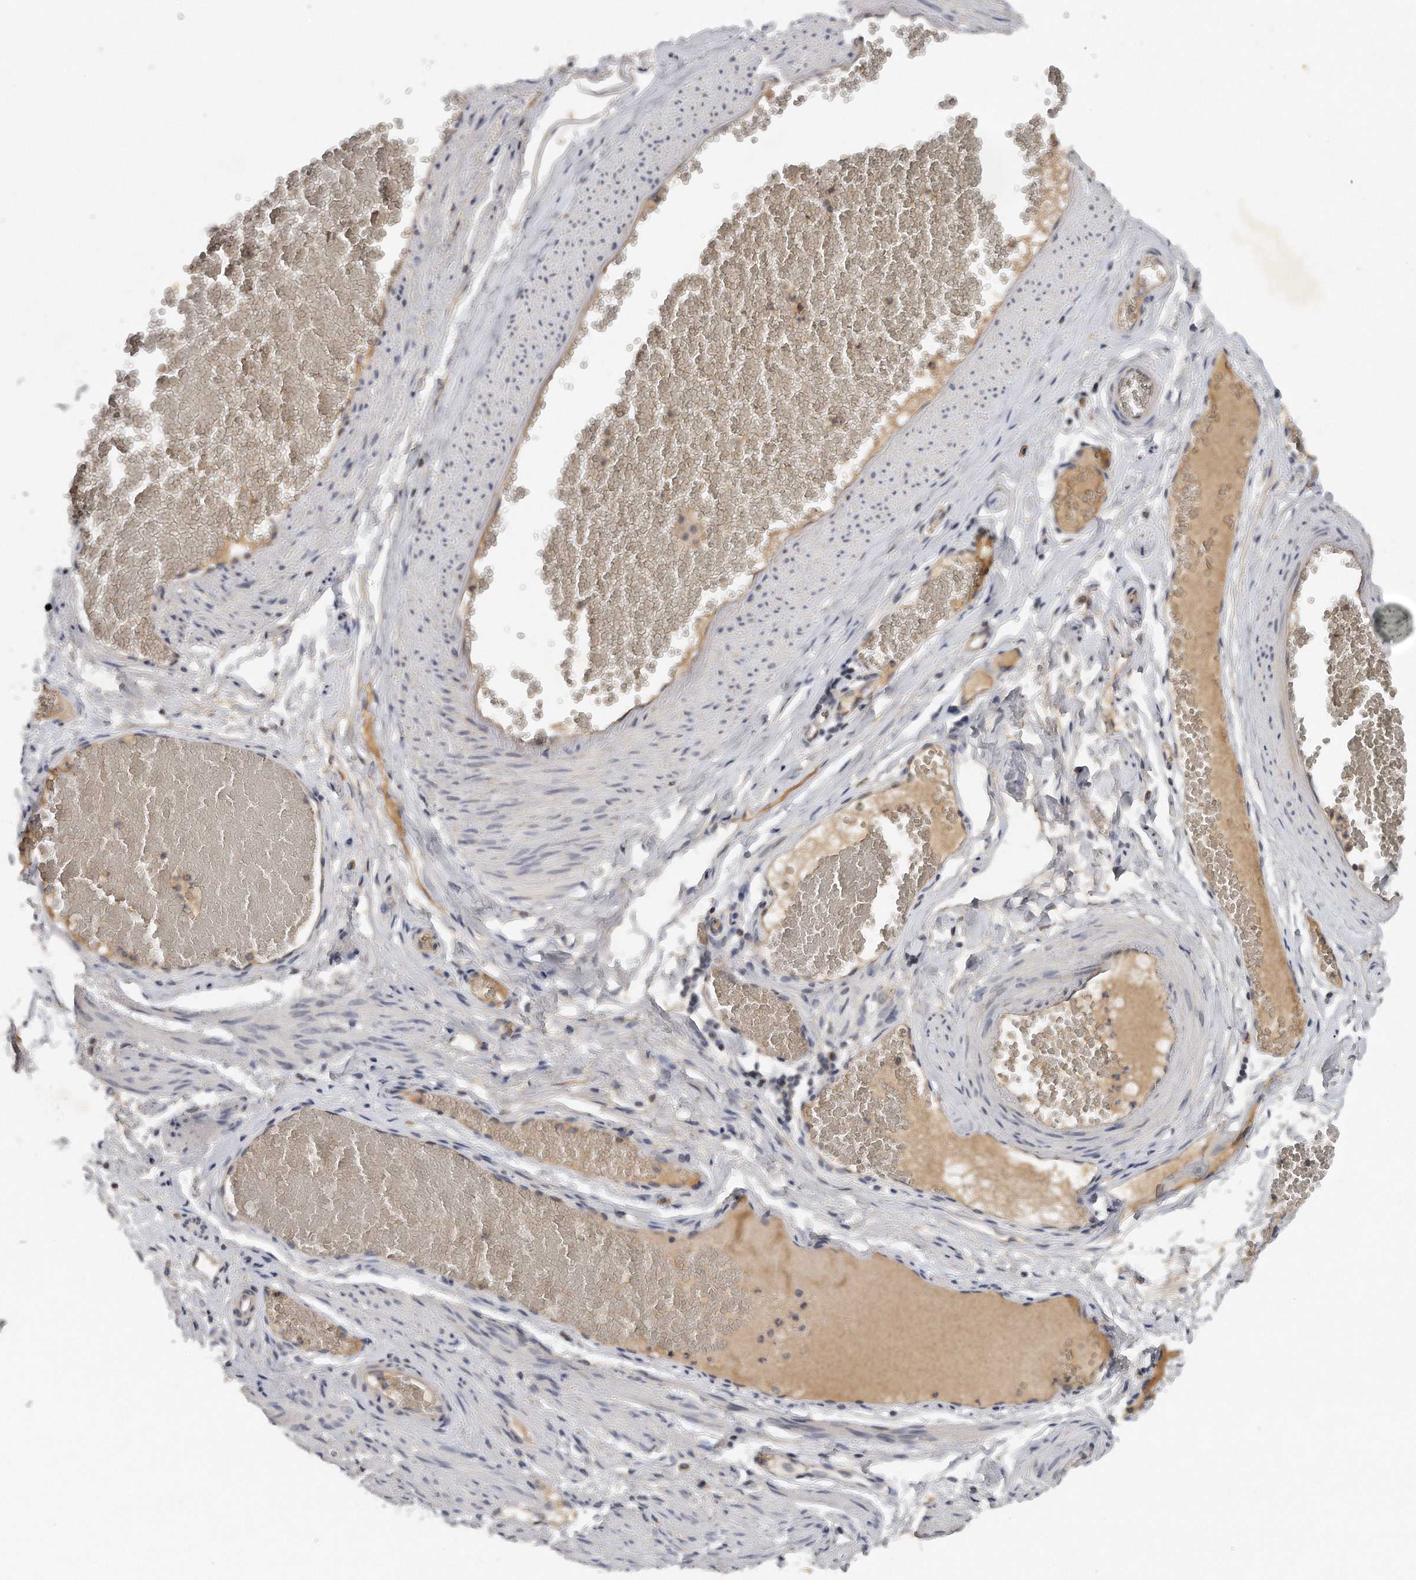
{"staining": {"intensity": "negative", "quantity": "none", "location": "none"}, "tissue": "adipose tissue", "cell_type": "Adipocytes", "image_type": "normal", "snomed": [{"axis": "morphology", "description": "Normal tissue, NOS"}, {"axis": "topography", "description": "Smooth muscle"}, {"axis": "topography", "description": "Peripheral nerve tissue"}], "caption": "Photomicrograph shows no significant protein expression in adipocytes of benign adipose tissue.", "gene": "TRAPPC14", "patient": {"sex": "female", "age": 39}}